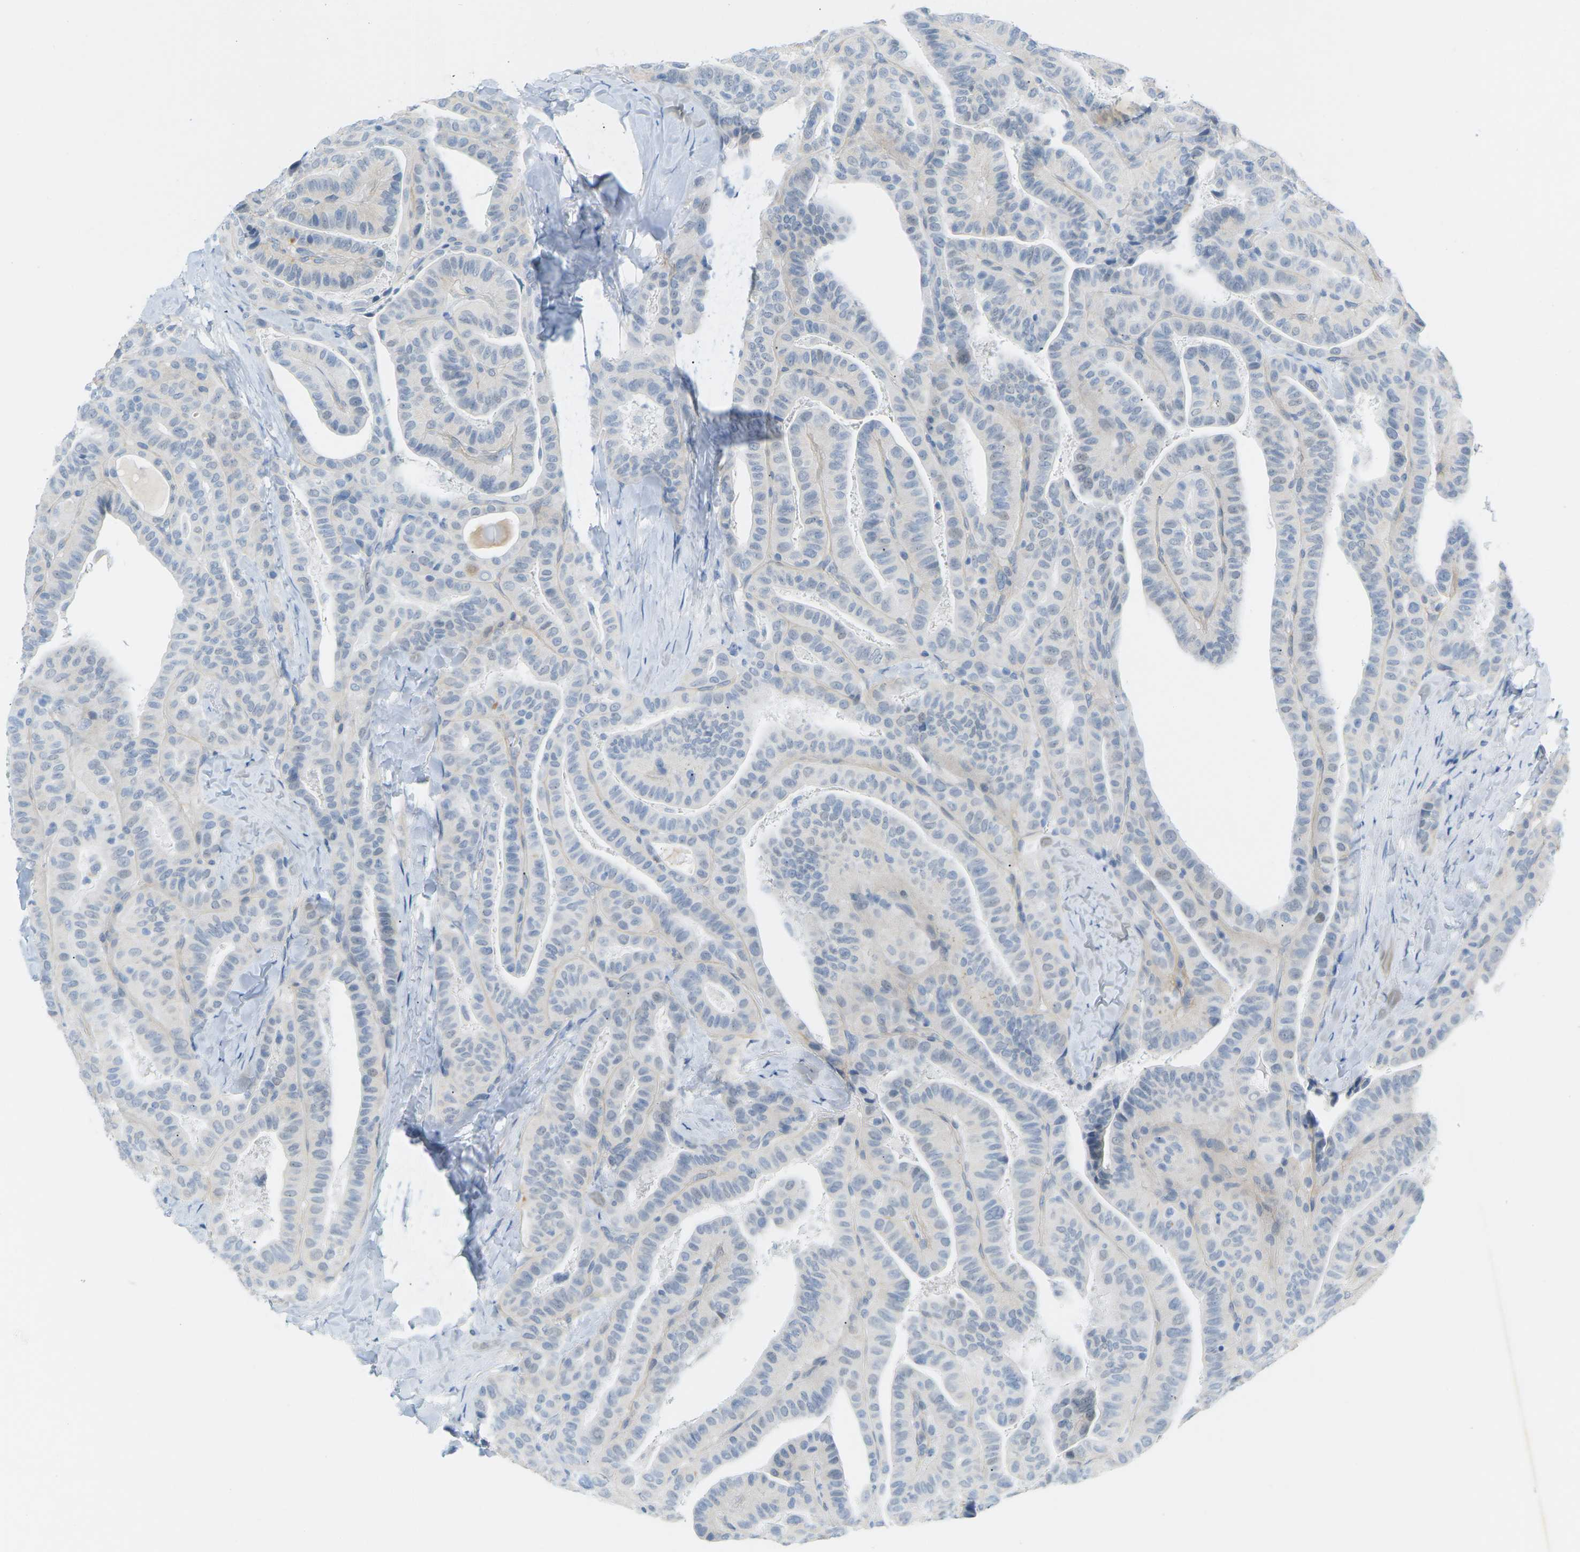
{"staining": {"intensity": "negative", "quantity": "none", "location": "none"}, "tissue": "thyroid cancer", "cell_type": "Tumor cells", "image_type": "cancer", "snomed": [{"axis": "morphology", "description": "Papillary adenocarcinoma, NOS"}, {"axis": "topography", "description": "Thyroid gland"}], "caption": "Immunohistochemical staining of human papillary adenocarcinoma (thyroid) shows no significant expression in tumor cells. (DAB (3,3'-diaminobenzidine) immunohistochemistry visualized using brightfield microscopy, high magnification).", "gene": "HLTF", "patient": {"sex": "male", "age": 77}}